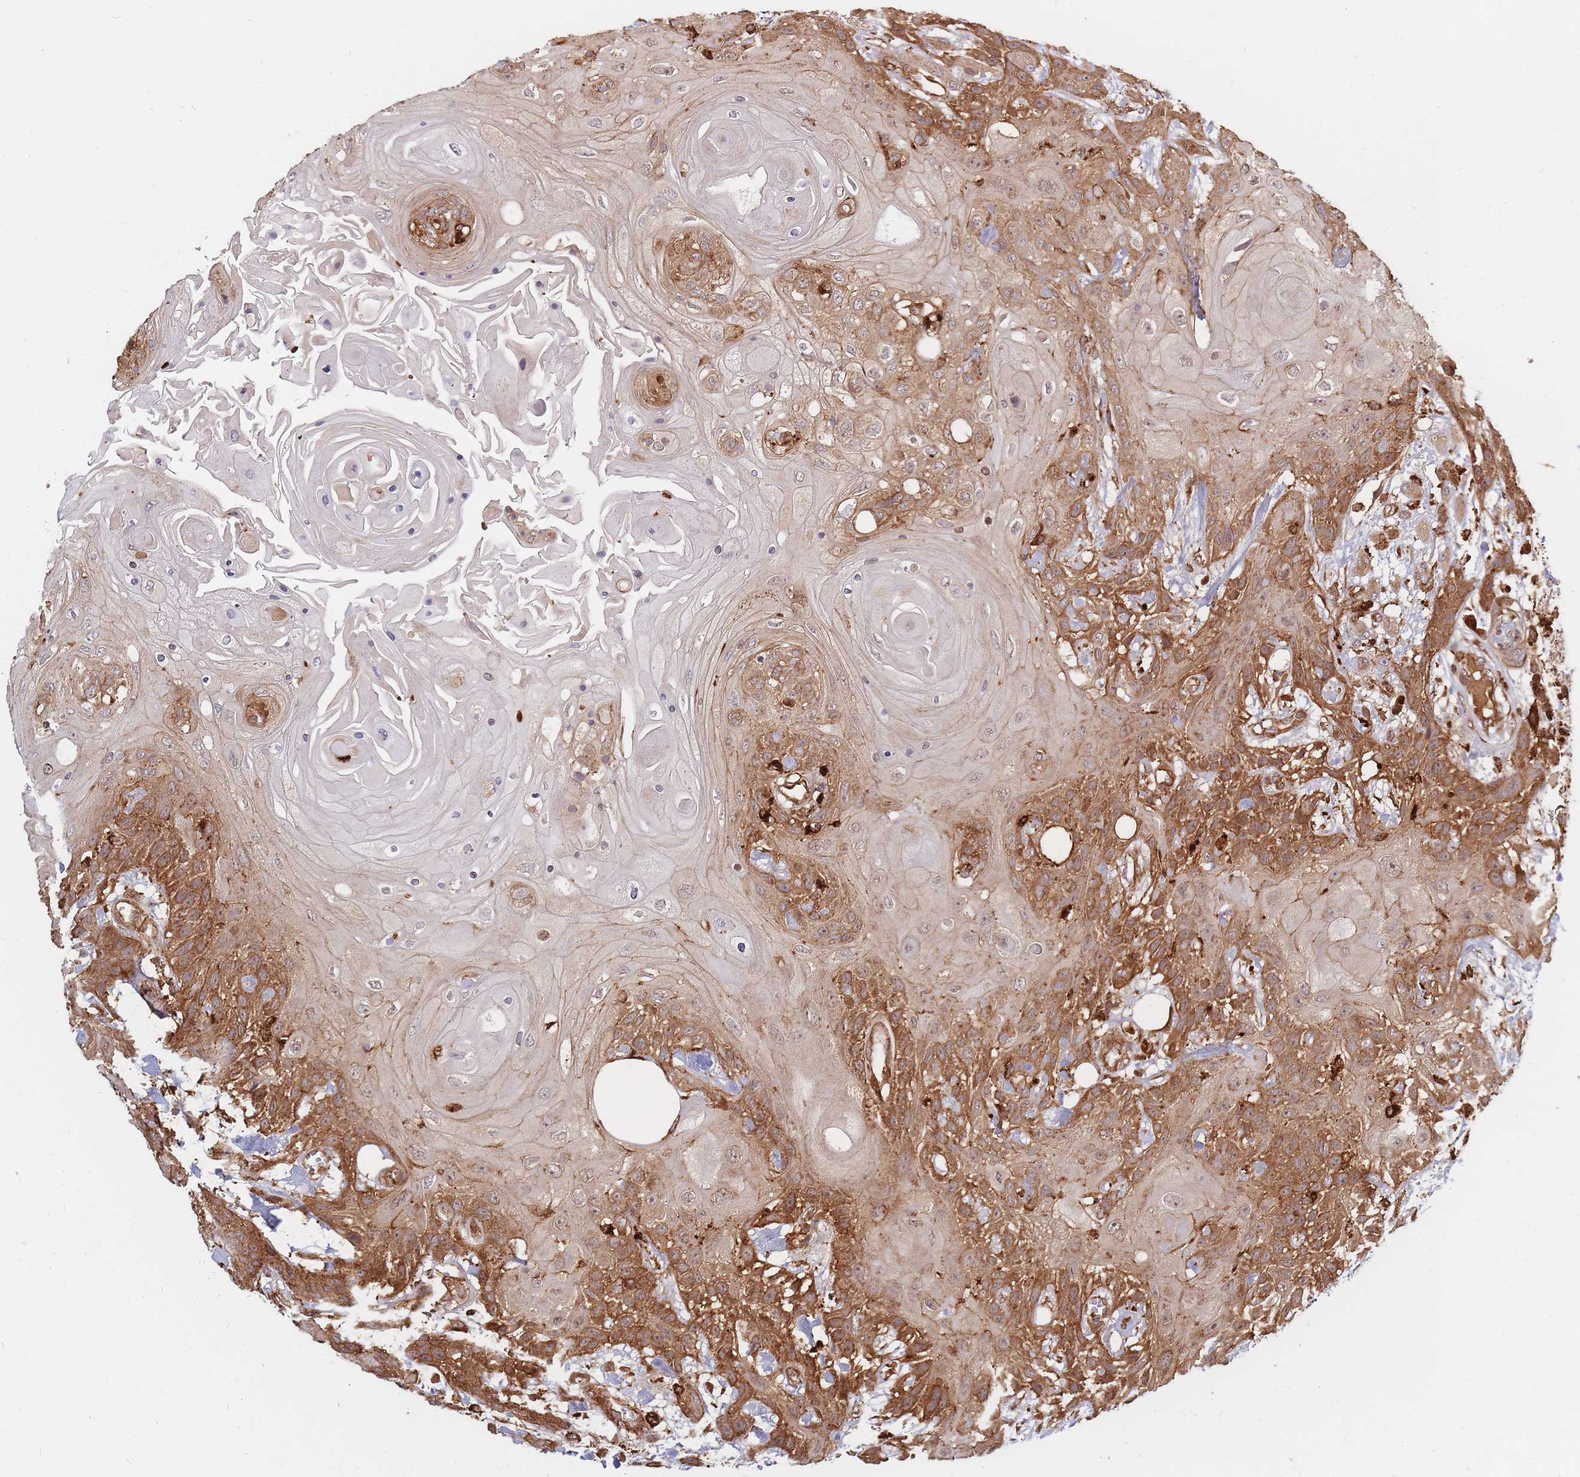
{"staining": {"intensity": "strong", "quantity": "25%-75%", "location": "cytoplasmic/membranous"}, "tissue": "head and neck cancer", "cell_type": "Tumor cells", "image_type": "cancer", "snomed": [{"axis": "morphology", "description": "Squamous cell carcinoma, NOS"}, {"axis": "topography", "description": "Head-Neck"}], "caption": "This is a histology image of IHC staining of squamous cell carcinoma (head and neck), which shows strong staining in the cytoplasmic/membranous of tumor cells.", "gene": "RASSF2", "patient": {"sex": "female", "age": 43}}